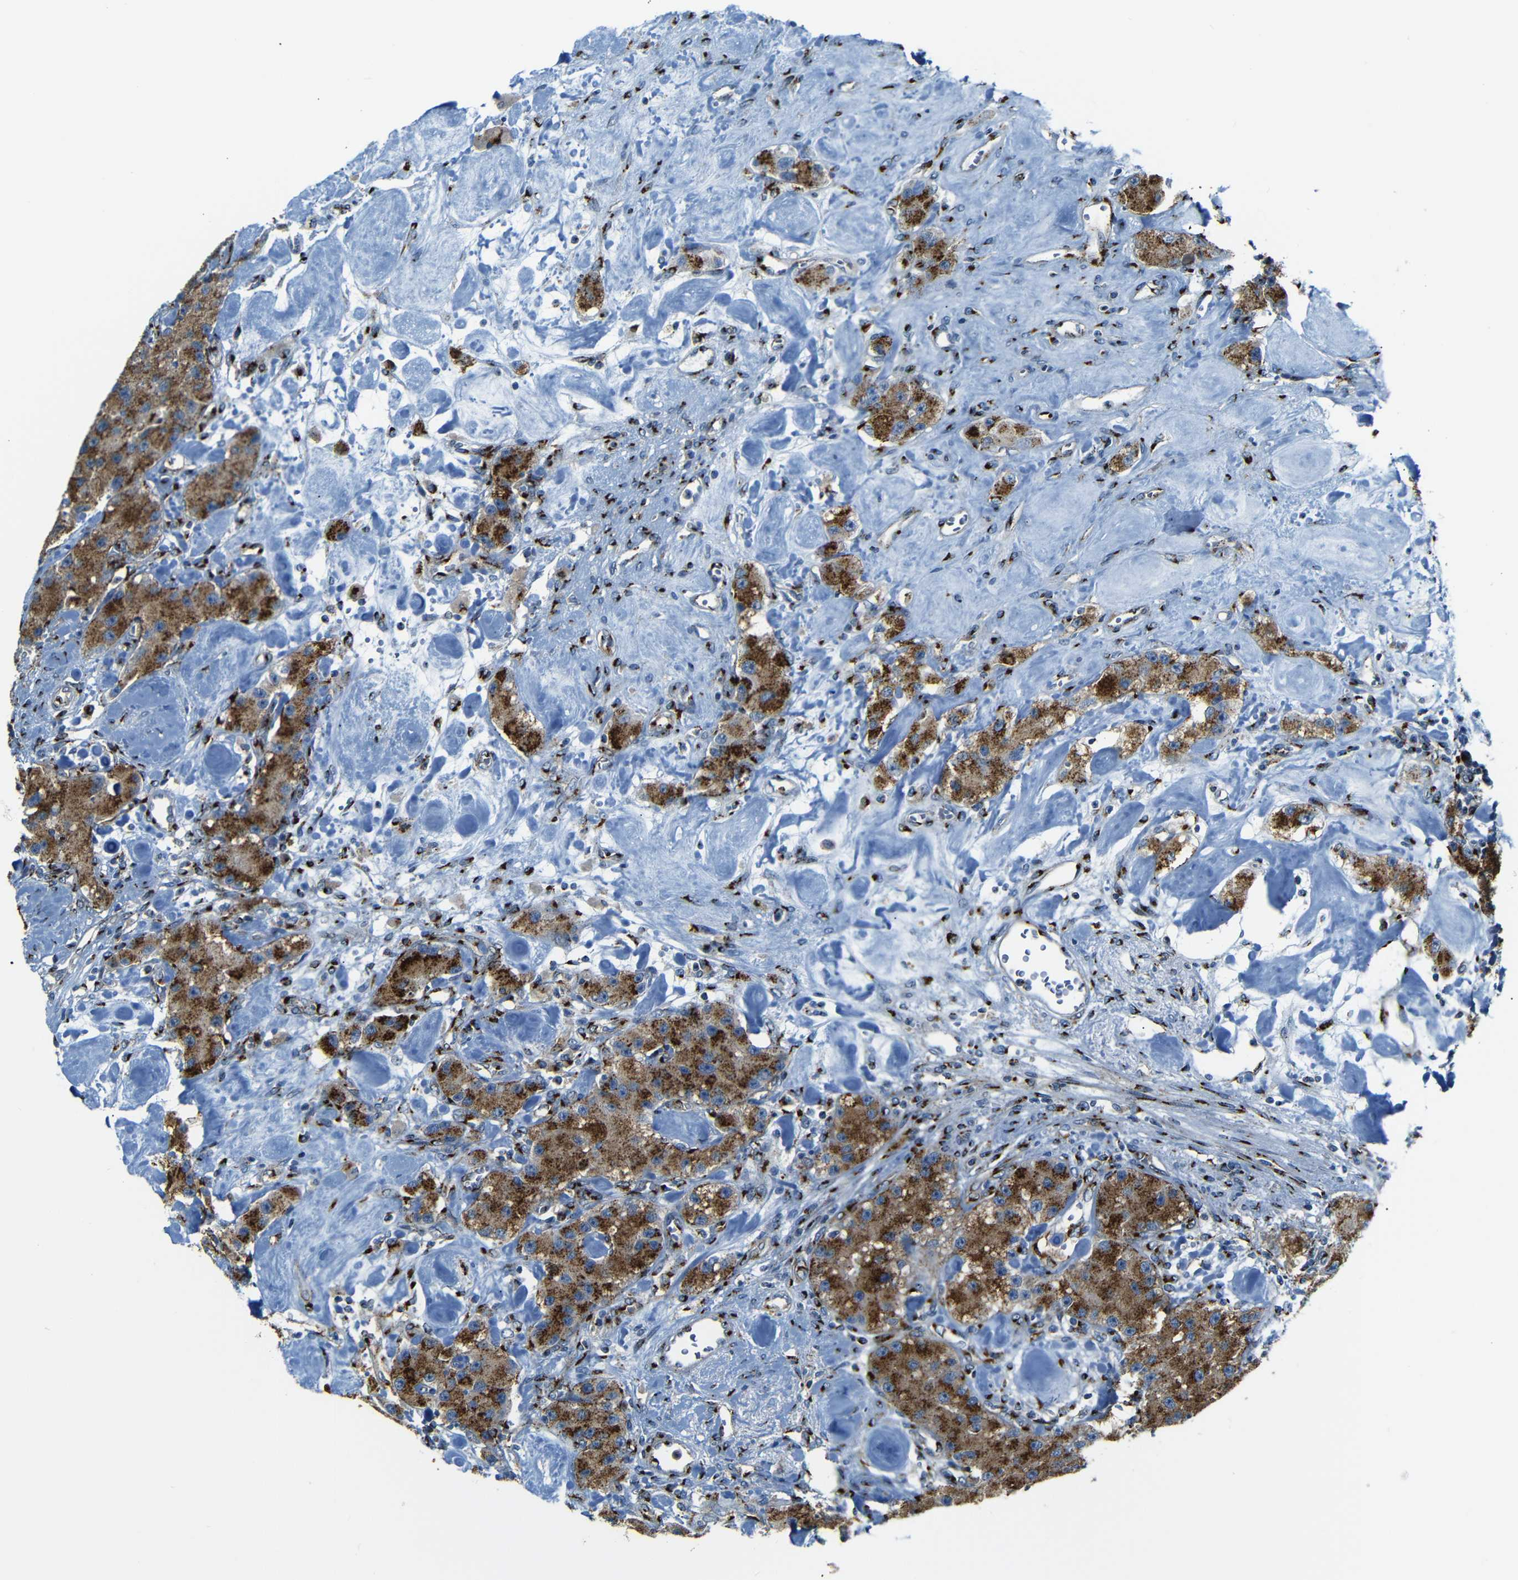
{"staining": {"intensity": "strong", "quantity": ">75%", "location": "cytoplasmic/membranous"}, "tissue": "carcinoid", "cell_type": "Tumor cells", "image_type": "cancer", "snomed": [{"axis": "morphology", "description": "Carcinoid, malignant, NOS"}, {"axis": "topography", "description": "Pancreas"}], "caption": "Carcinoid (malignant) stained for a protein displays strong cytoplasmic/membranous positivity in tumor cells.", "gene": "TGOLN2", "patient": {"sex": "male", "age": 41}}